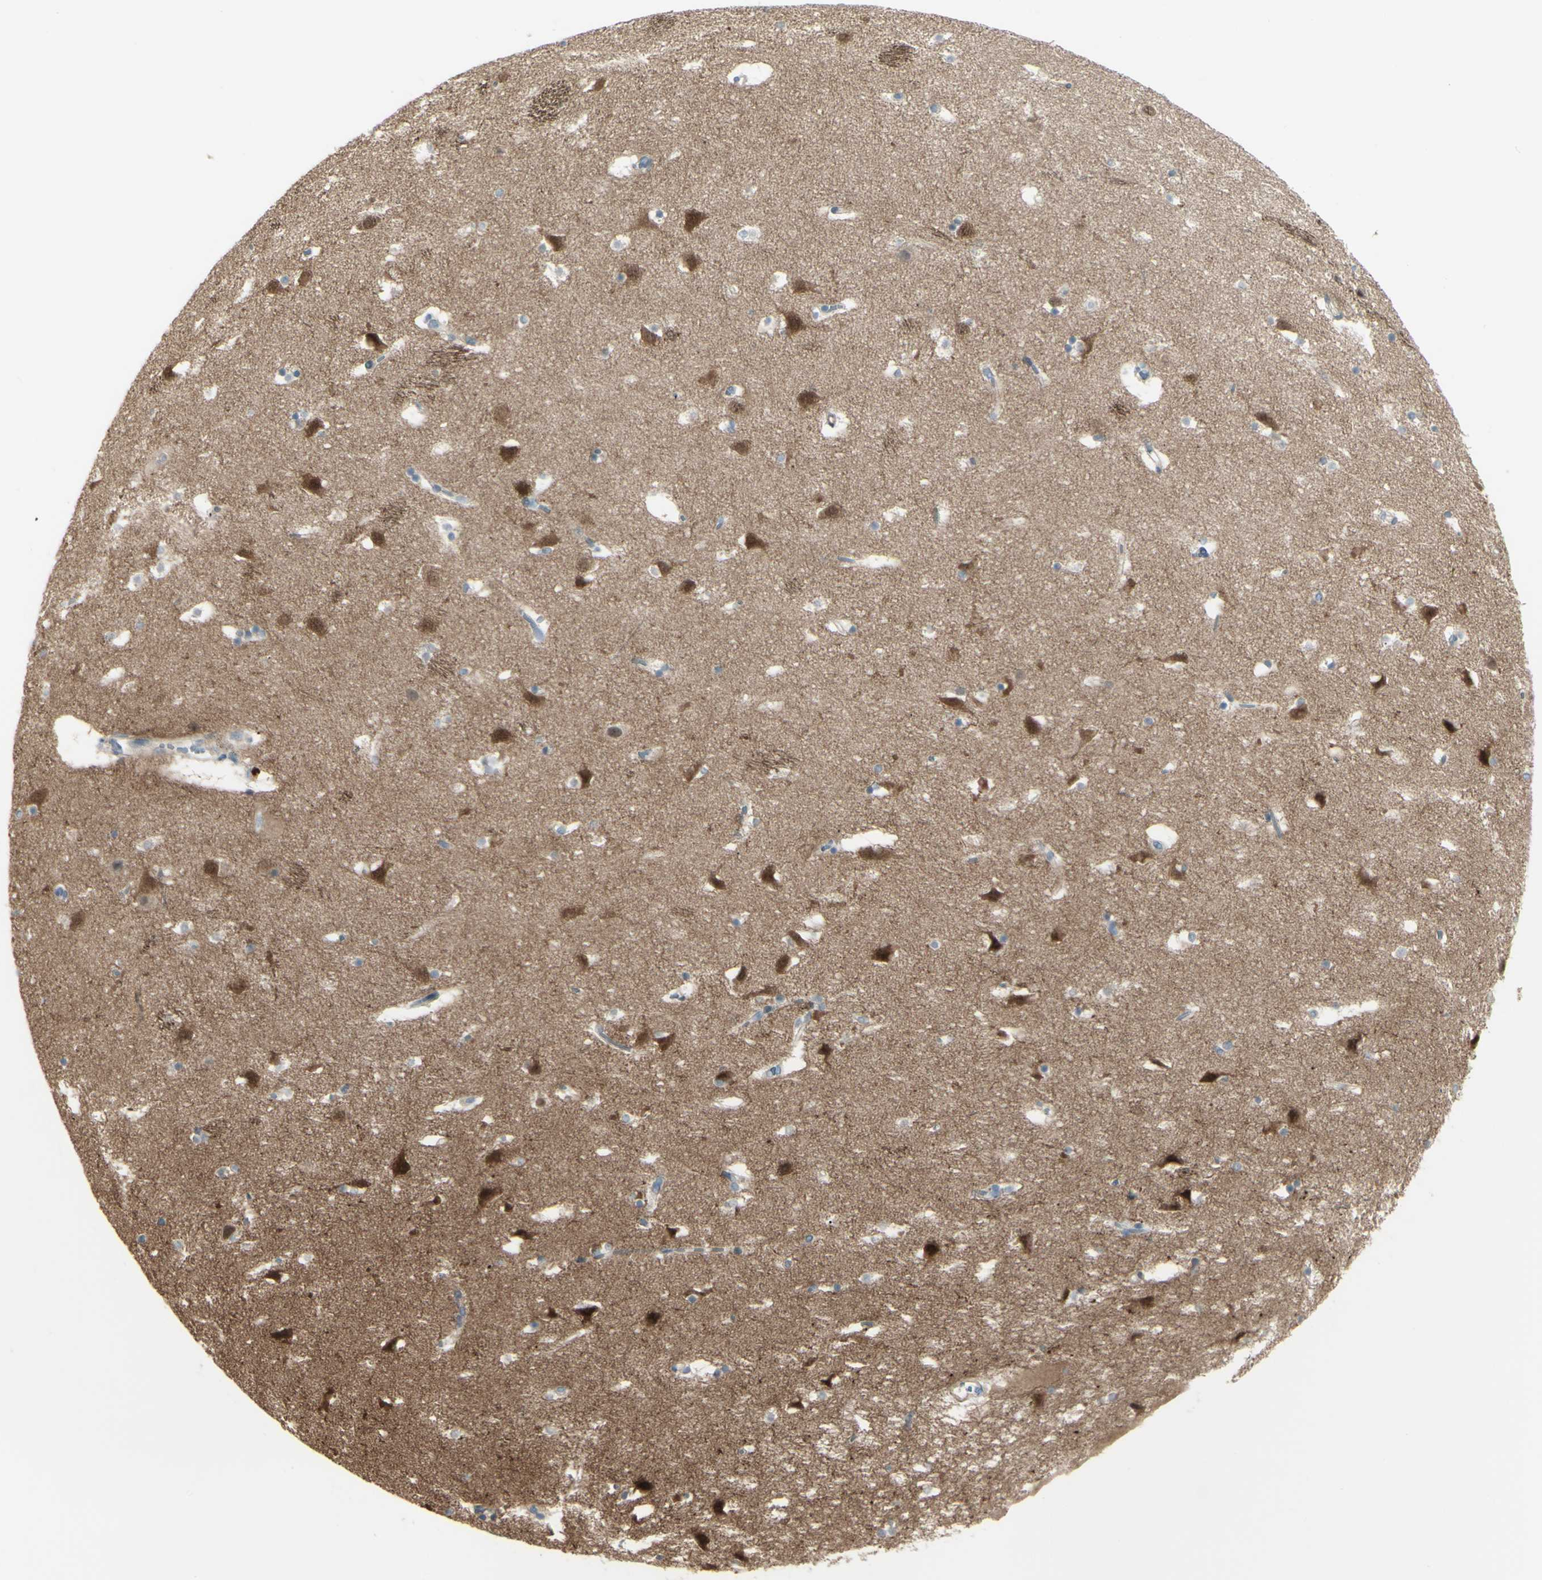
{"staining": {"intensity": "weak", "quantity": "25%-75%", "location": "cytoplasmic/membranous"}, "tissue": "caudate", "cell_type": "Glial cells", "image_type": "normal", "snomed": [{"axis": "morphology", "description": "Normal tissue, NOS"}, {"axis": "topography", "description": "Lateral ventricle wall"}], "caption": "This micrograph shows IHC staining of unremarkable human caudate, with low weak cytoplasmic/membranous positivity in about 25%-75% of glial cells.", "gene": "LRRK1", "patient": {"sex": "male", "age": 45}}